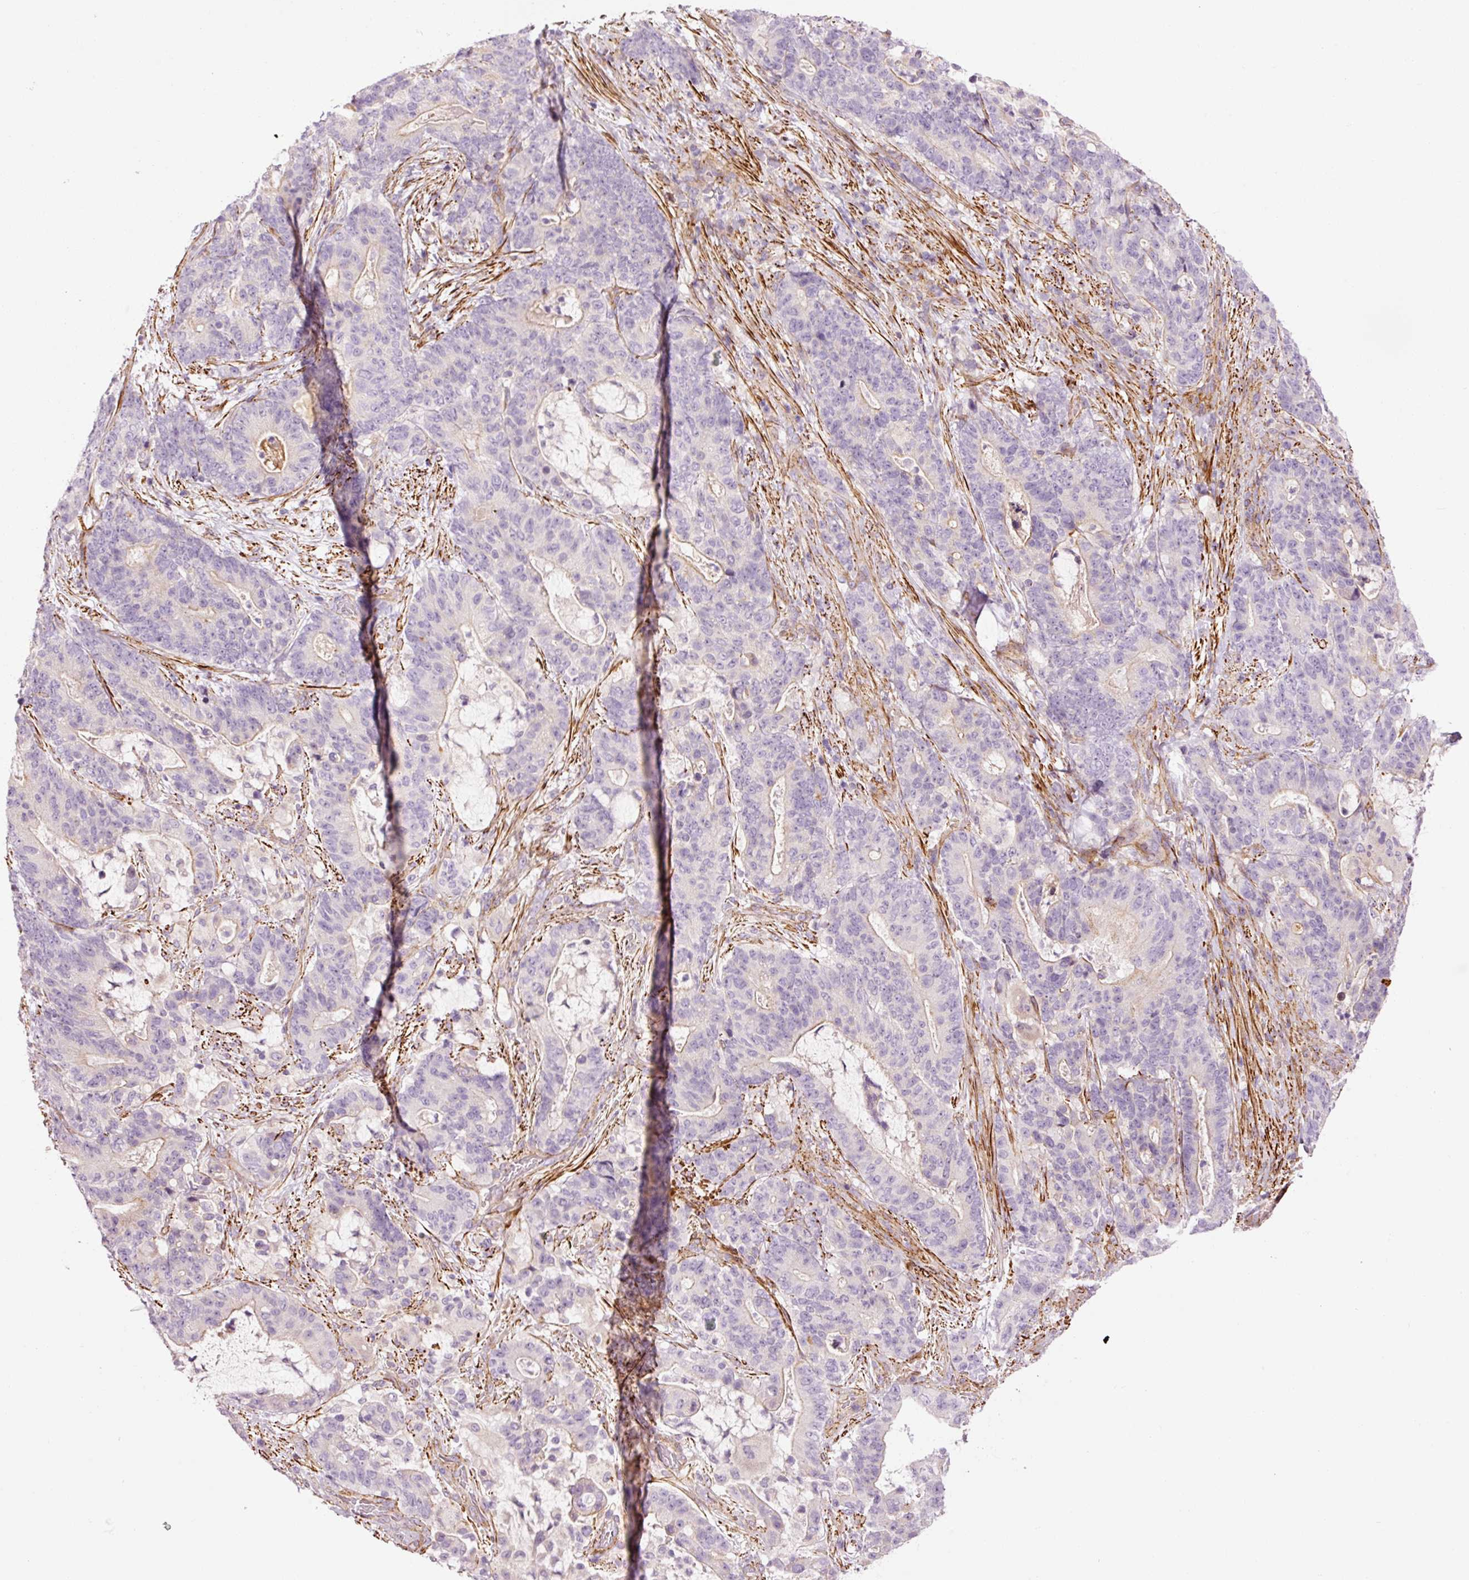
{"staining": {"intensity": "negative", "quantity": "none", "location": "none"}, "tissue": "stomach cancer", "cell_type": "Tumor cells", "image_type": "cancer", "snomed": [{"axis": "morphology", "description": "Normal tissue, NOS"}, {"axis": "morphology", "description": "Adenocarcinoma, NOS"}, {"axis": "topography", "description": "Stomach"}], "caption": "Immunohistochemistry of stomach adenocarcinoma exhibits no expression in tumor cells.", "gene": "ANKRD20A1", "patient": {"sex": "female", "age": 64}}